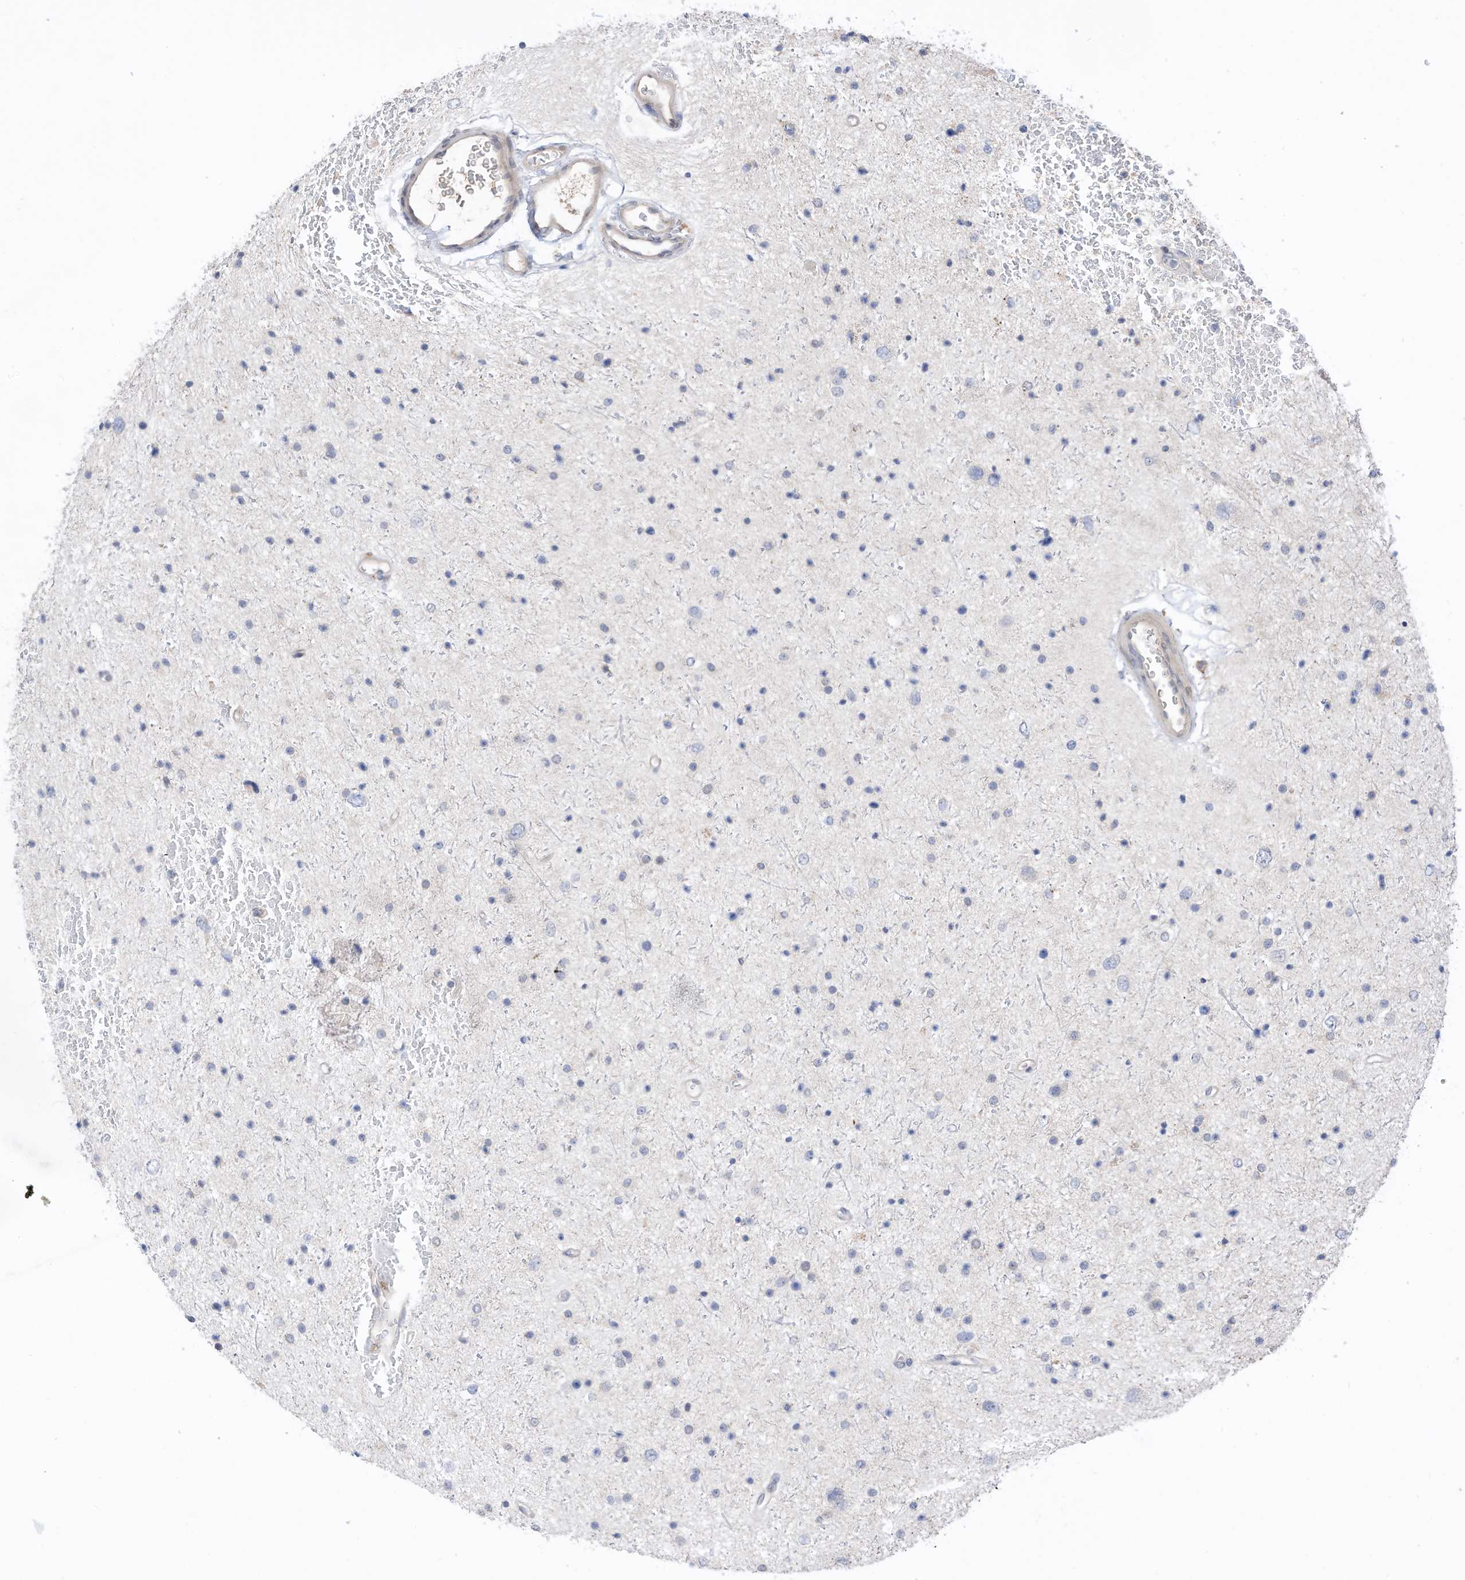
{"staining": {"intensity": "negative", "quantity": "none", "location": "none"}, "tissue": "glioma", "cell_type": "Tumor cells", "image_type": "cancer", "snomed": [{"axis": "morphology", "description": "Glioma, malignant, Low grade"}, {"axis": "topography", "description": "Brain"}], "caption": "Photomicrograph shows no protein staining in tumor cells of glioma tissue.", "gene": "REC8", "patient": {"sex": "female", "age": 37}}